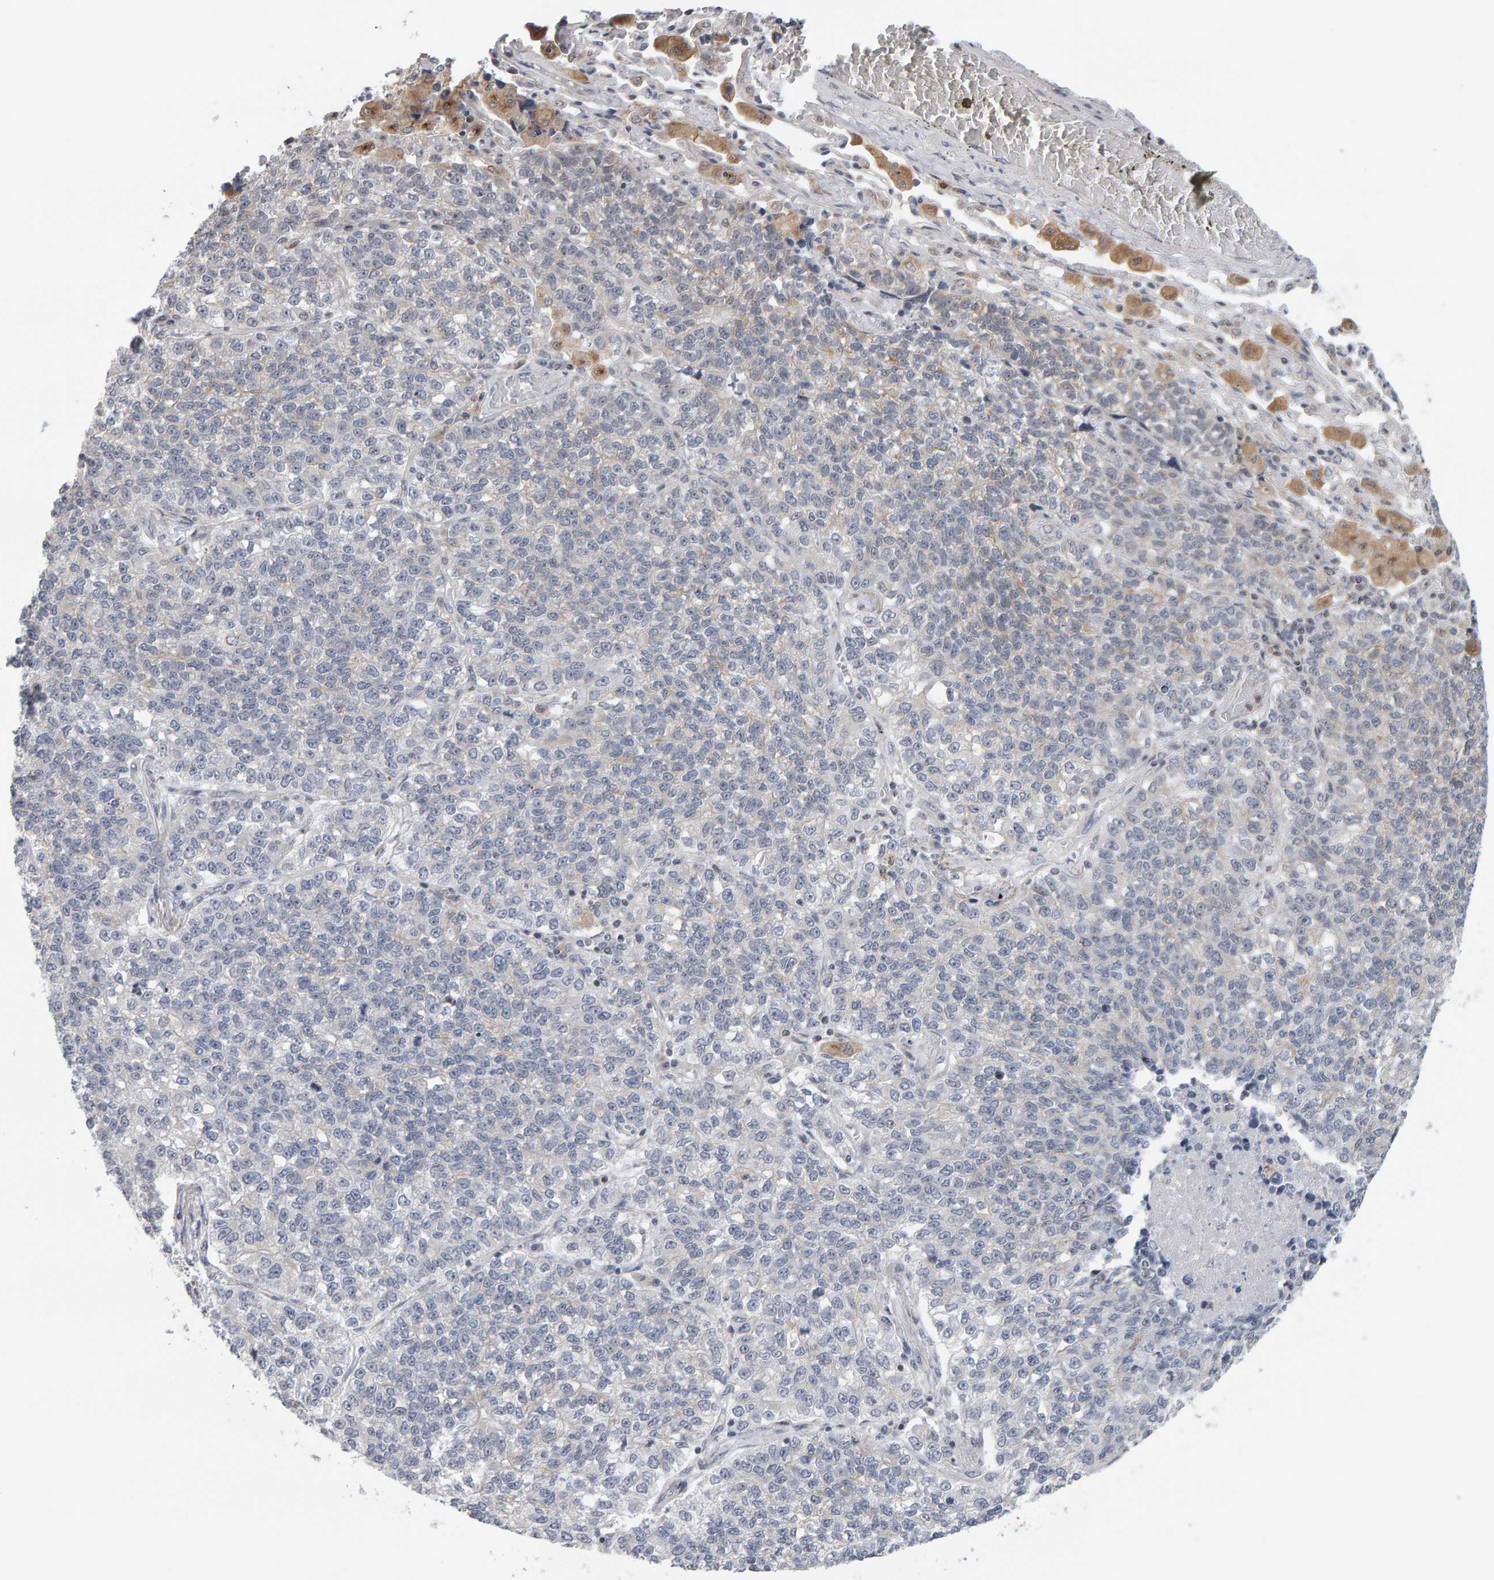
{"staining": {"intensity": "negative", "quantity": "none", "location": "none"}, "tissue": "lung cancer", "cell_type": "Tumor cells", "image_type": "cancer", "snomed": [{"axis": "morphology", "description": "Adenocarcinoma, NOS"}, {"axis": "topography", "description": "Lung"}], "caption": "Lung adenocarcinoma was stained to show a protein in brown. There is no significant staining in tumor cells. (DAB immunohistochemistry (IHC), high magnification).", "gene": "MSRA", "patient": {"sex": "male", "age": 49}}